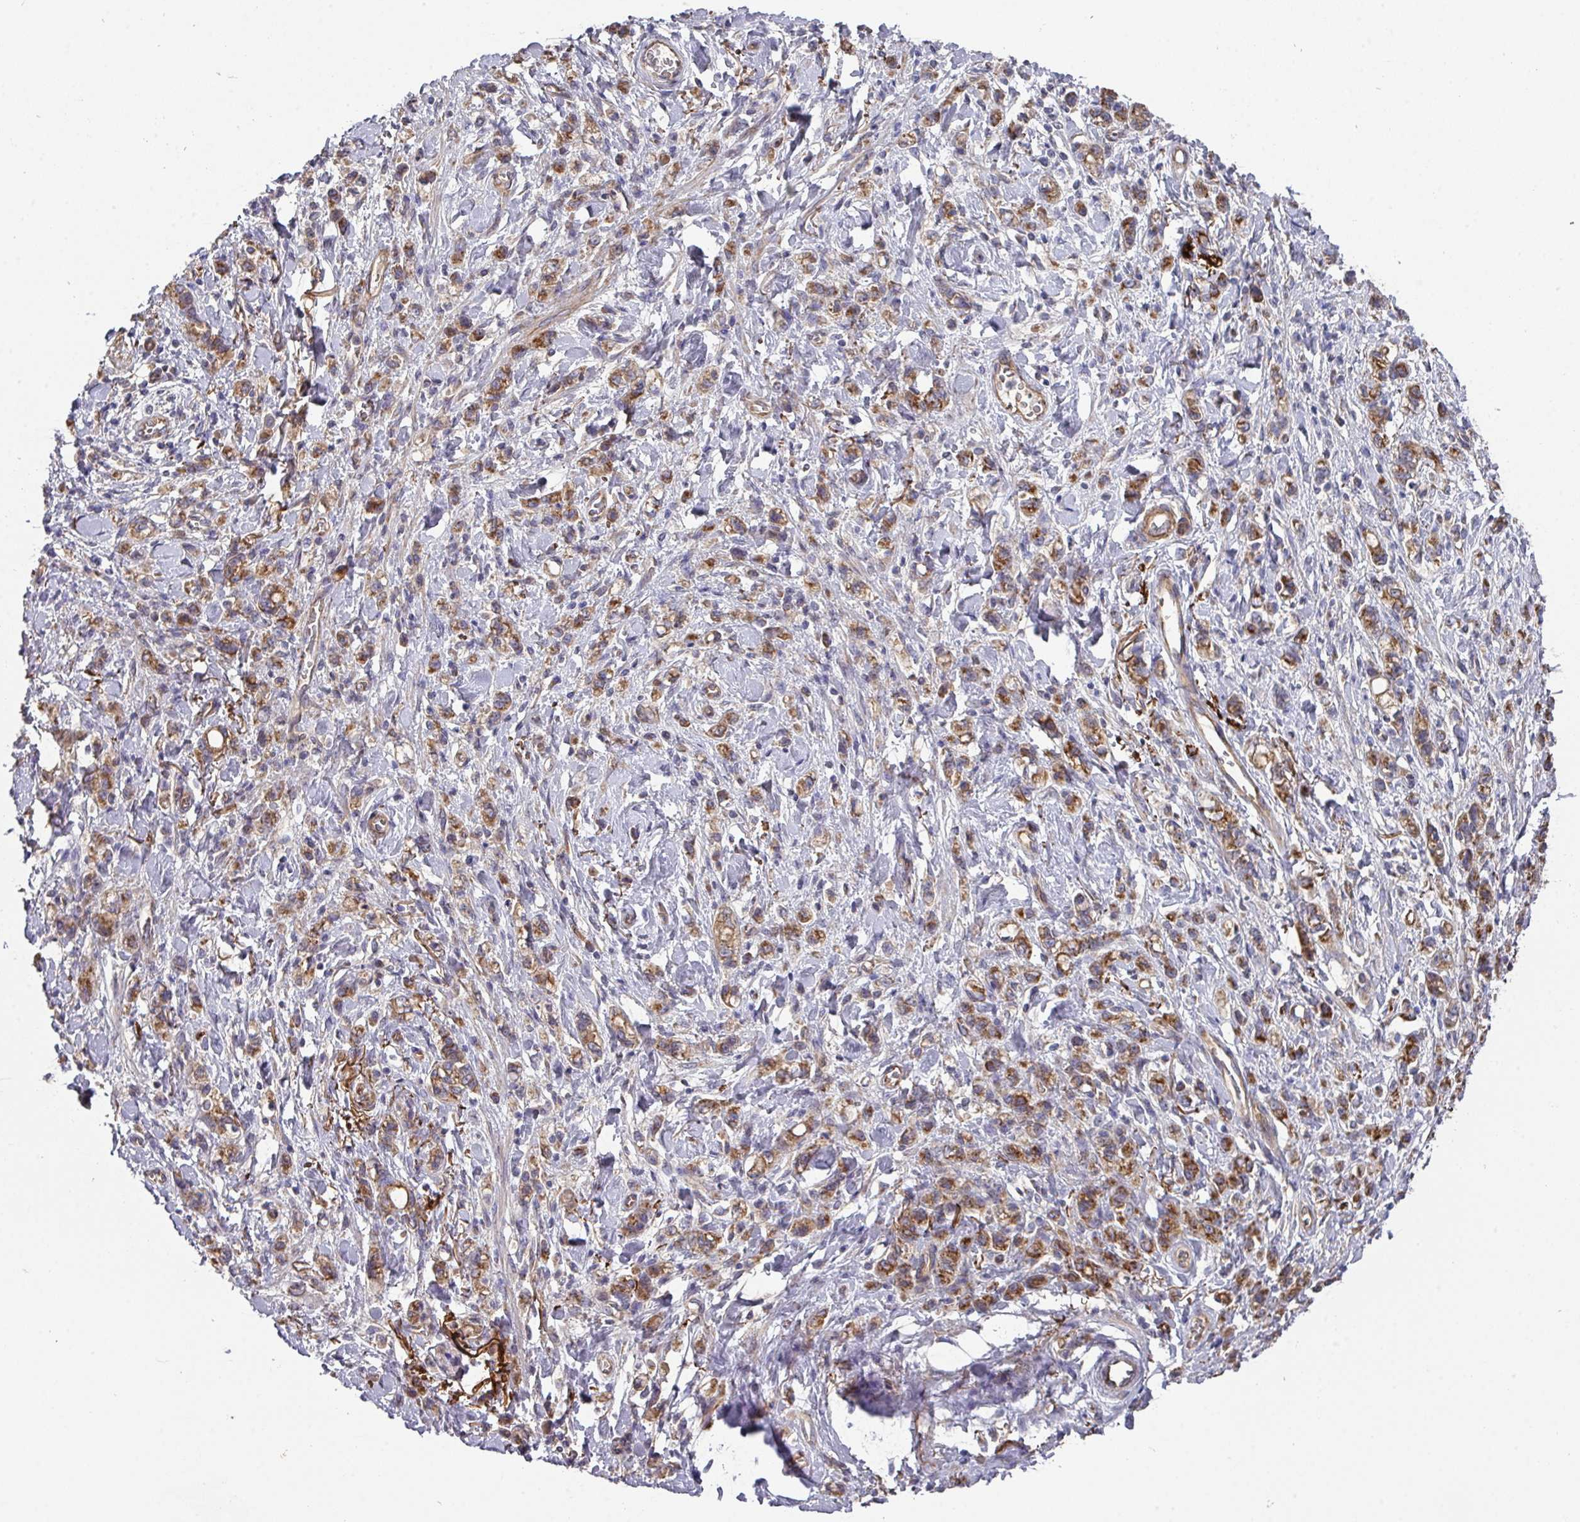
{"staining": {"intensity": "moderate", "quantity": ">75%", "location": "cytoplasmic/membranous"}, "tissue": "stomach cancer", "cell_type": "Tumor cells", "image_type": "cancer", "snomed": [{"axis": "morphology", "description": "Adenocarcinoma, NOS"}, {"axis": "topography", "description": "Stomach"}], "caption": "Immunohistochemistry photomicrograph of stomach adenocarcinoma stained for a protein (brown), which shows medium levels of moderate cytoplasmic/membranous positivity in about >75% of tumor cells.", "gene": "DCAF12L2", "patient": {"sex": "male", "age": 77}}